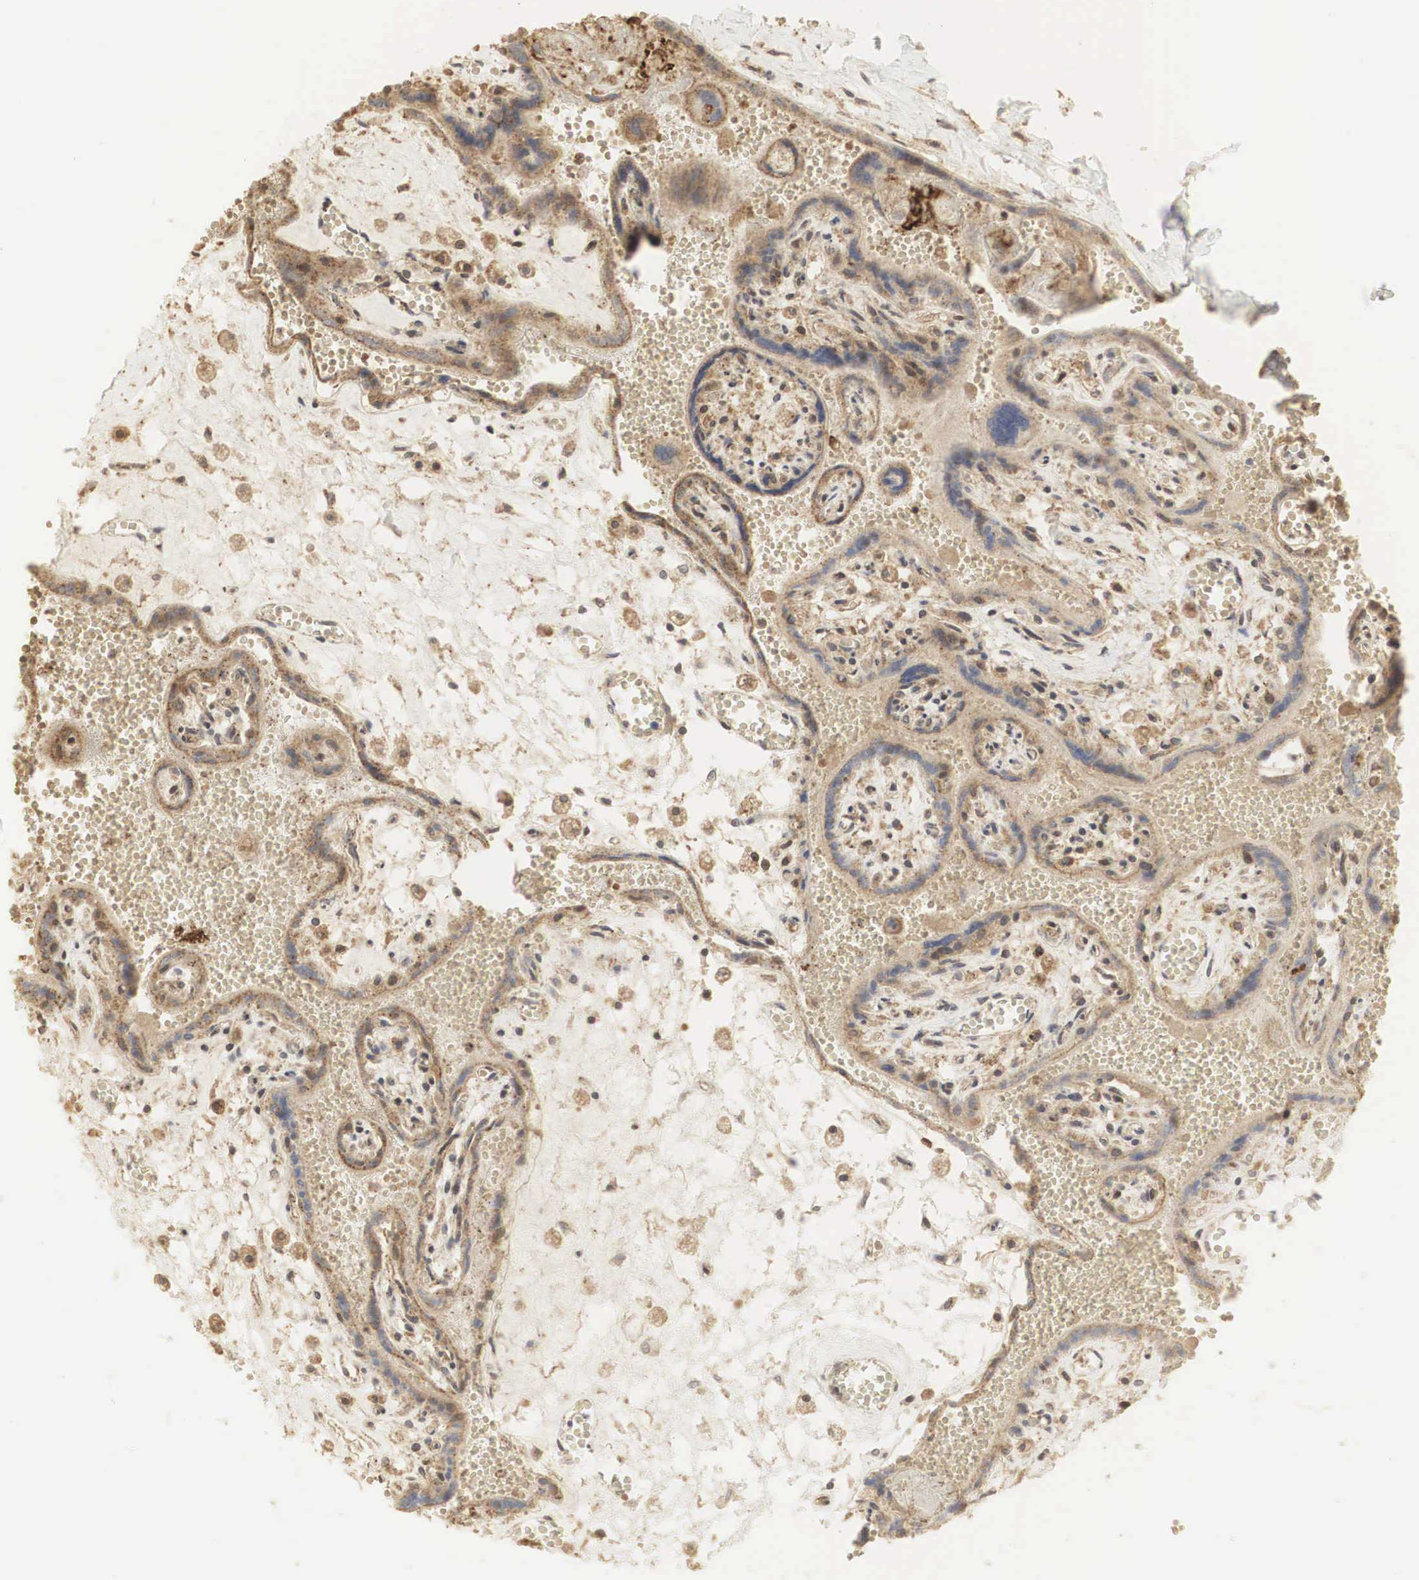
{"staining": {"intensity": "moderate", "quantity": "25%-75%", "location": "cytoplasmic/membranous,nuclear"}, "tissue": "placenta", "cell_type": "Decidual cells", "image_type": "normal", "snomed": [{"axis": "morphology", "description": "Normal tissue, NOS"}, {"axis": "topography", "description": "Placenta"}], "caption": "Immunohistochemistry staining of benign placenta, which reveals medium levels of moderate cytoplasmic/membranous,nuclear expression in approximately 25%-75% of decidual cells indicating moderate cytoplasmic/membranous,nuclear protein expression. The staining was performed using DAB (3,3'-diaminobenzidine) (brown) for protein detection and nuclei were counterstained in hematoxylin (blue).", "gene": "RNF113A", "patient": {"sex": "female", "age": 40}}